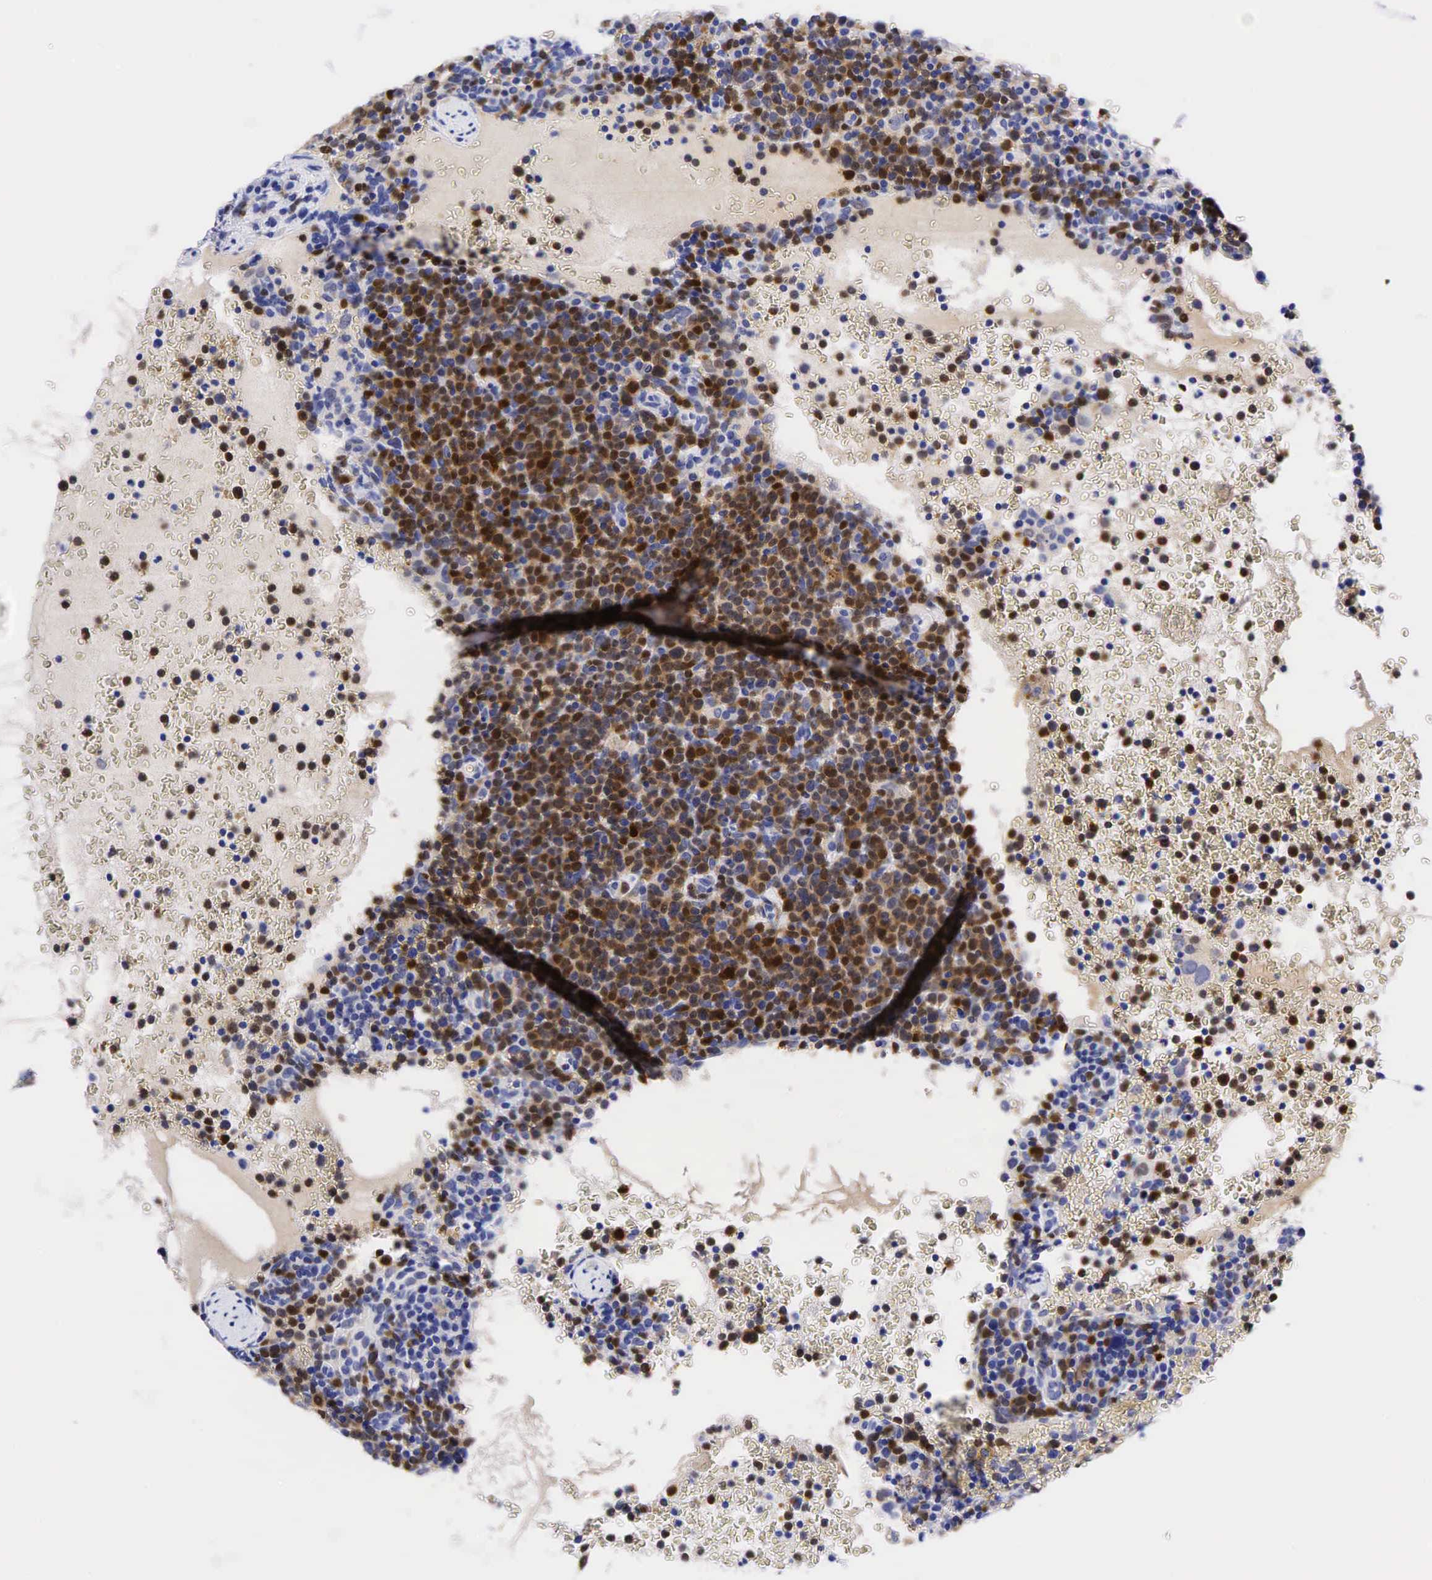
{"staining": {"intensity": "moderate", "quantity": "25%-75%", "location": "nuclear"}, "tissue": "lymphoma", "cell_type": "Tumor cells", "image_type": "cancer", "snomed": [{"axis": "morphology", "description": "Malignant lymphoma, non-Hodgkin's type, High grade"}, {"axis": "topography", "description": "Lymph node"}], "caption": "A medium amount of moderate nuclear positivity is identified in approximately 25%-75% of tumor cells in lymphoma tissue. (DAB = brown stain, brightfield microscopy at high magnification).", "gene": "CCND1", "patient": {"sex": "female", "age": 76}}